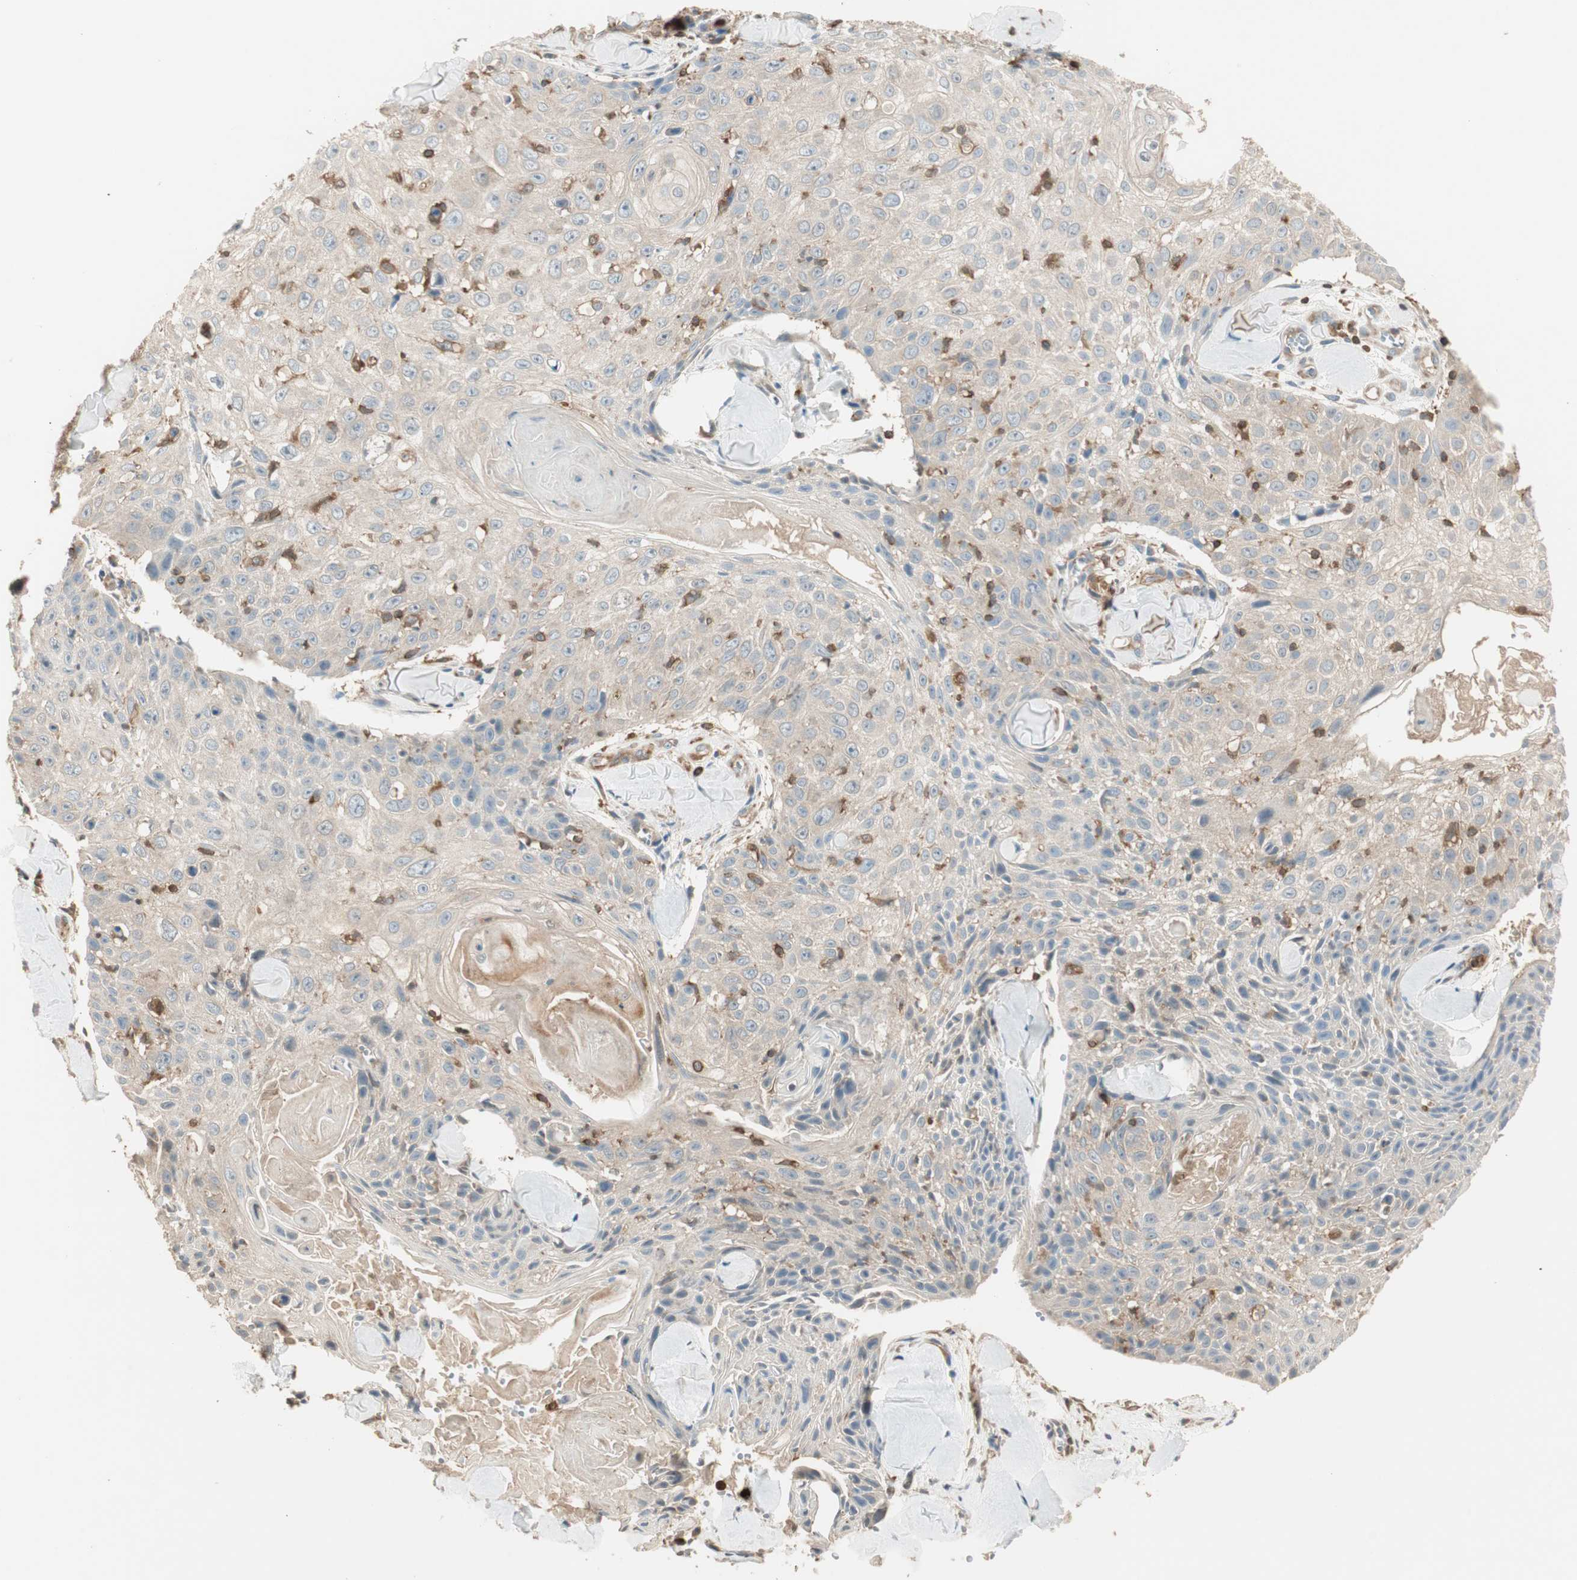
{"staining": {"intensity": "weak", "quantity": "25%-75%", "location": "cytoplasmic/membranous"}, "tissue": "skin cancer", "cell_type": "Tumor cells", "image_type": "cancer", "snomed": [{"axis": "morphology", "description": "Squamous cell carcinoma, NOS"}, {"axis": "topography", "description": "Skin"}], "caption": "Skin squamous cell carcinoma tissue exhibits weak cytoplasmic/membranous positivity in approximately 25%-75% of tumor cells, visualized by immunohistochemistry.", "gene": "CRLF3", "patient": {"sex": "male", "age": 86}}